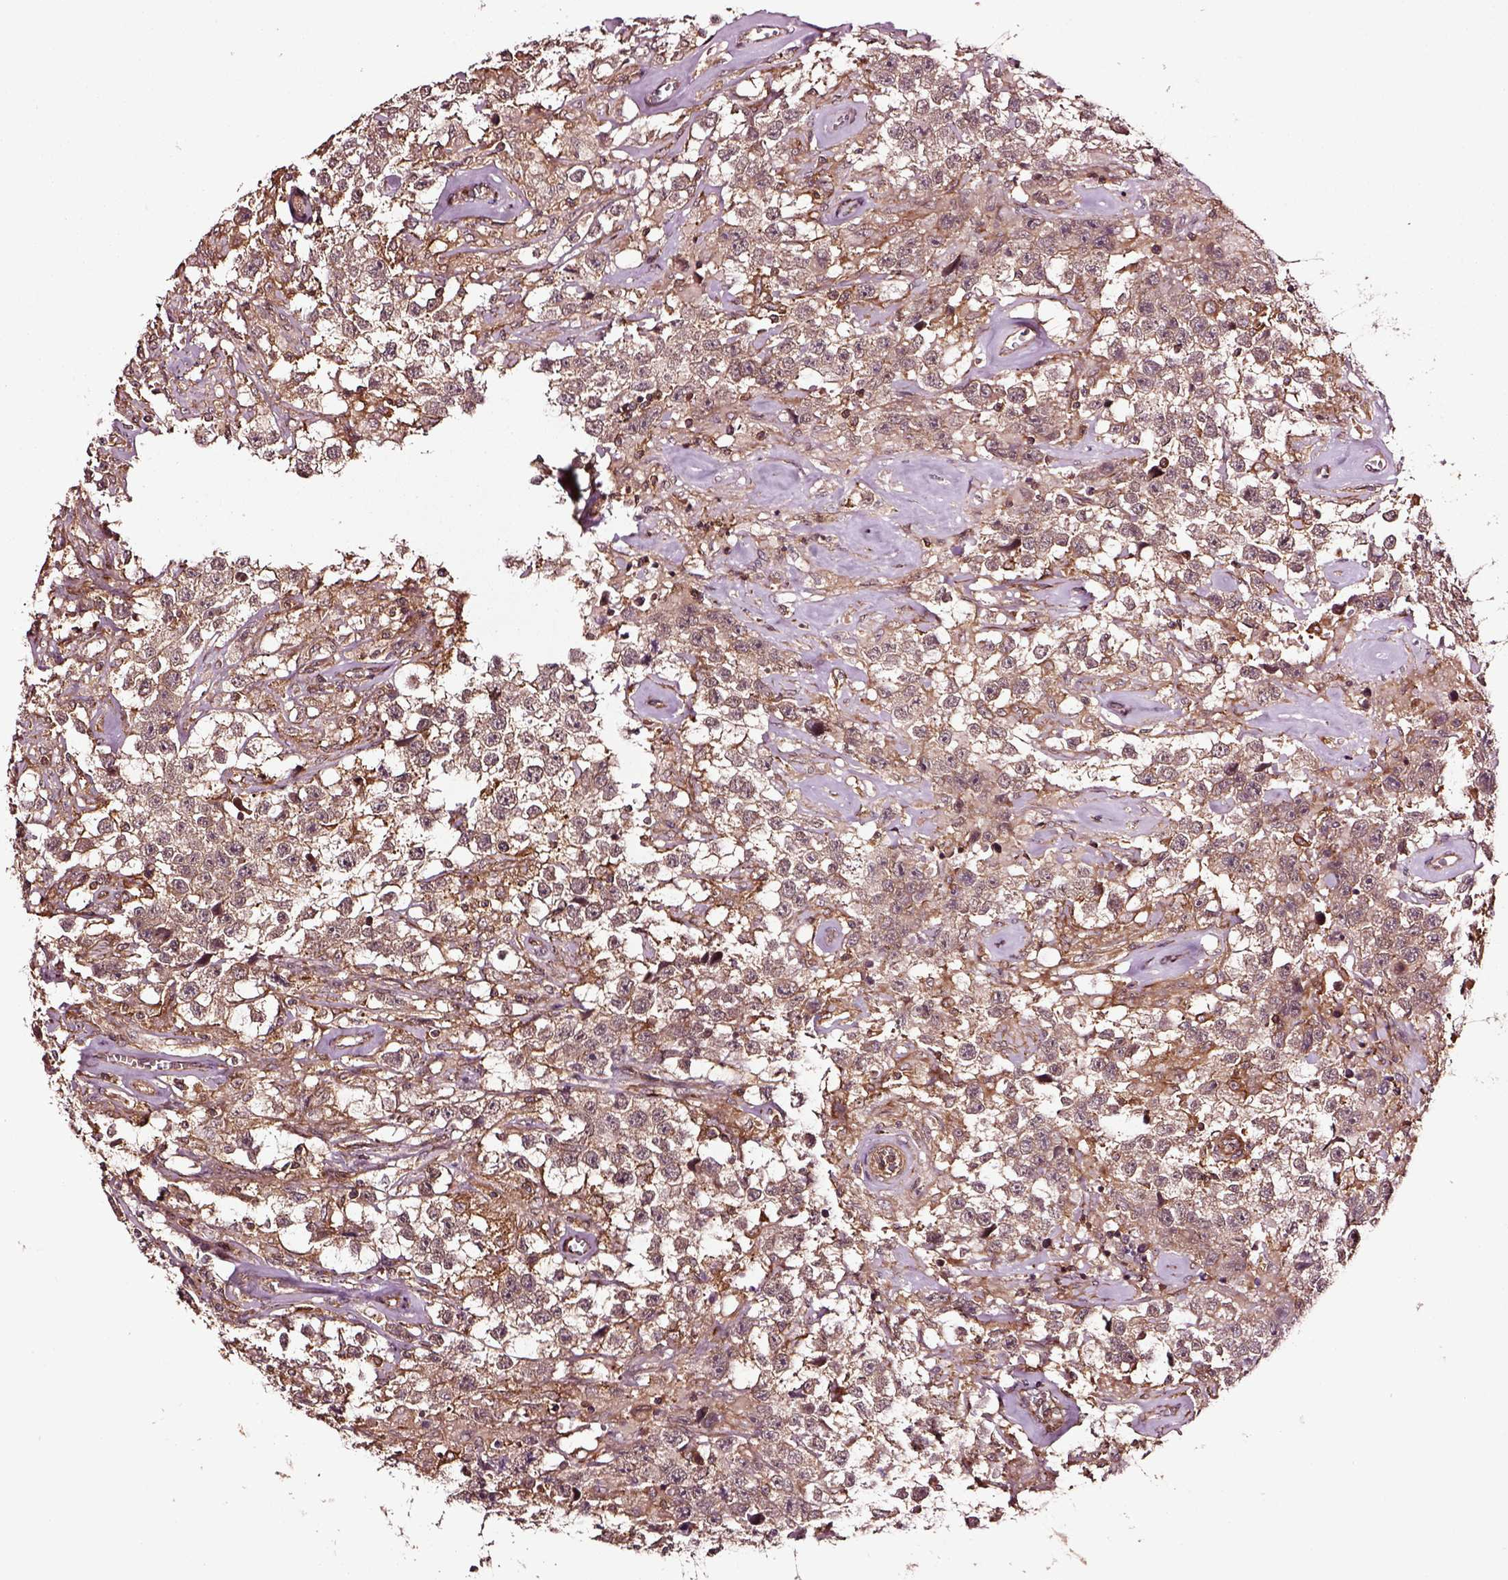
{"staining": {"intensity": "moderate", "quantity": ">75%", "location": "cytoplasmic/membranous"}, "tissue": "testis cancer", "cell_type": "Tumor cells", "image_type": "cancer", "snomed": [{"axis": "morphology", "description": "Seminoma, NOS"}, {"axis": "topography", "description": "Testis"}], "caption": "There is medium levels of moderate cytoplasmic/membranous staining in tumor cells of testis cancer (seminoma), as demonstrated by immunohistochemical staining (brown color).", "gene": "RASSF5", "patient": {"sex": "male", "age": 43}}